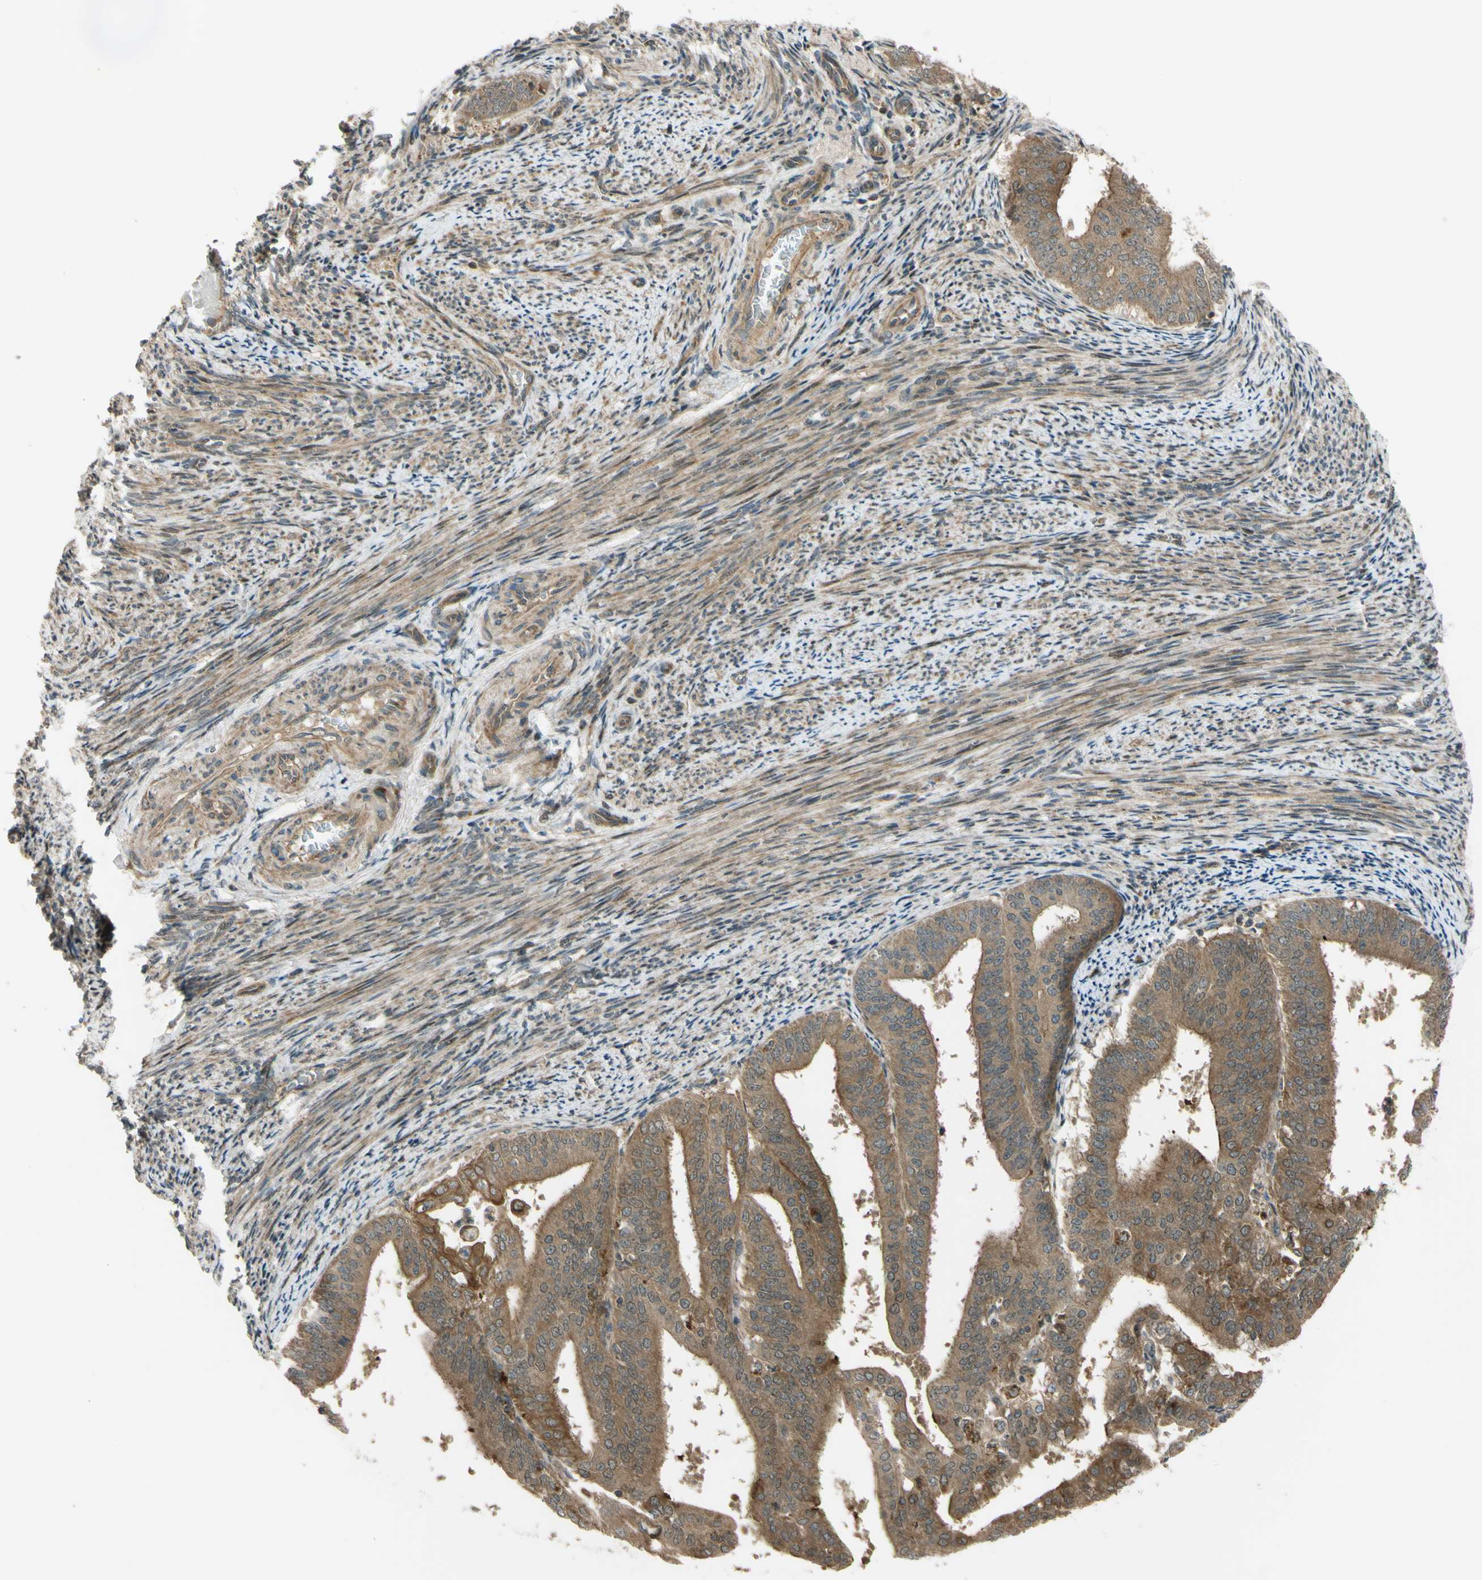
{"staining": {"intensity": "moderate", "quantity": ">75%", "location": "cytoplasmic/membranous"}, "tissue": "endometrial cancer", "cell_type": "Tumor cells", "image_type": "cancer", "snomed": [{"axis": "morphology", "description": "Adenocarcinoma, NOS"}, {"axis": "topography", "description": "Endometrium"}], "caption": "This micrograph displays IHC staining of human adenocarcinoma (endometrial), with medium moderate cytoplasmic/membranous expression in approximately >75% of tumor cells.", "gene": "FLII", "patient": {"sex": "female", "age": 63}}